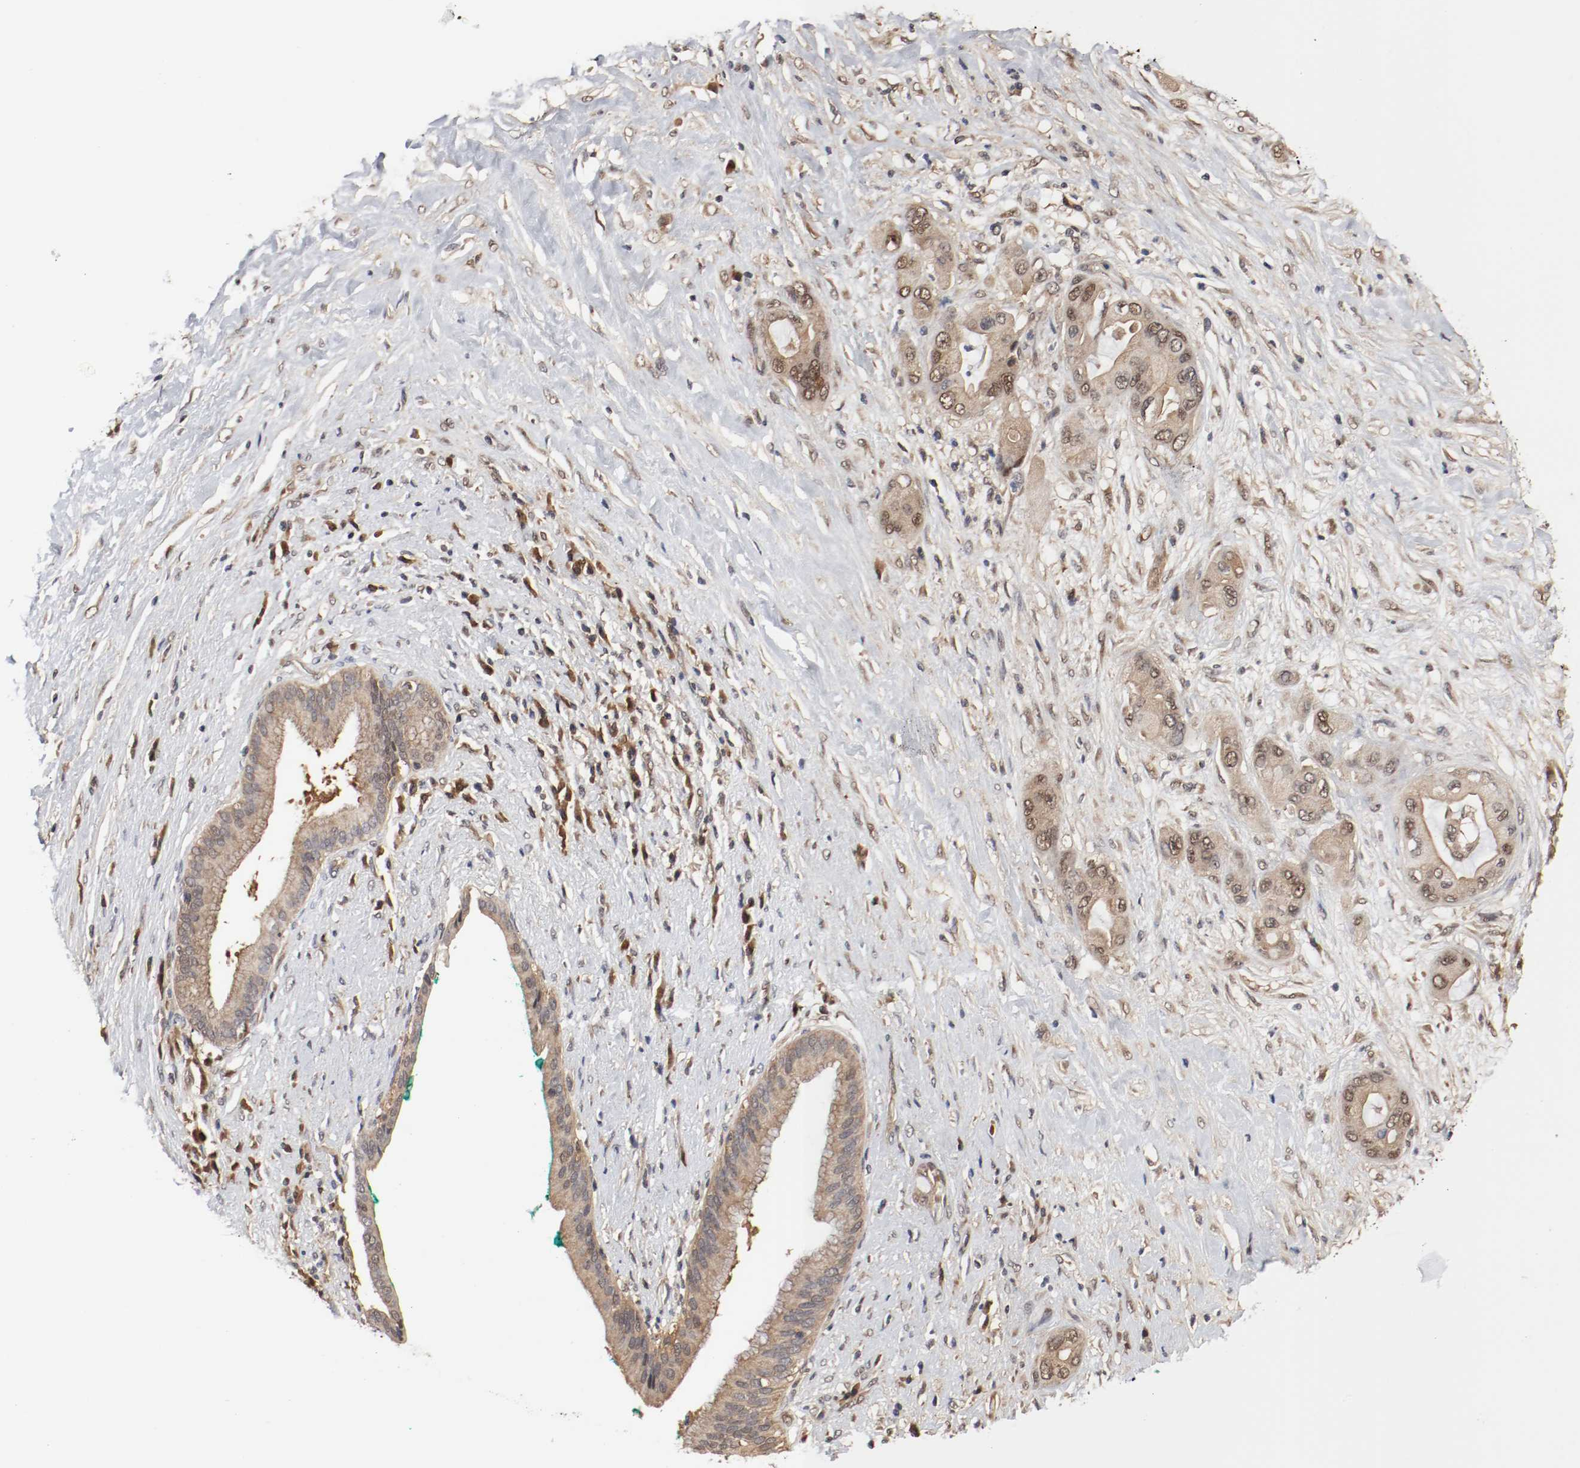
{"staining": {"intensity": "moderate", "quantity": ">75%", "location": "cytoplasmic/membranous,nuclear"}, "tissue": "pancreatic cancer", "cell_type": "Tumor cells", "image_type": "cancer", "snomed": [{"axis": "morphology", "description": "Adenocarcinoma, NOS"}, {"axis": "topography", "description": "Pancreas"}], "caption": "This photomicrograph reveals IHC staining of human adenocarcinoma (pancreatic), with medium moderate cytoplasmic/membranous and nuclear positivity in approximately >75% of tumor cells.", "gene": "AFG3L2", "patient": {"sex": "female", "age": 59}}